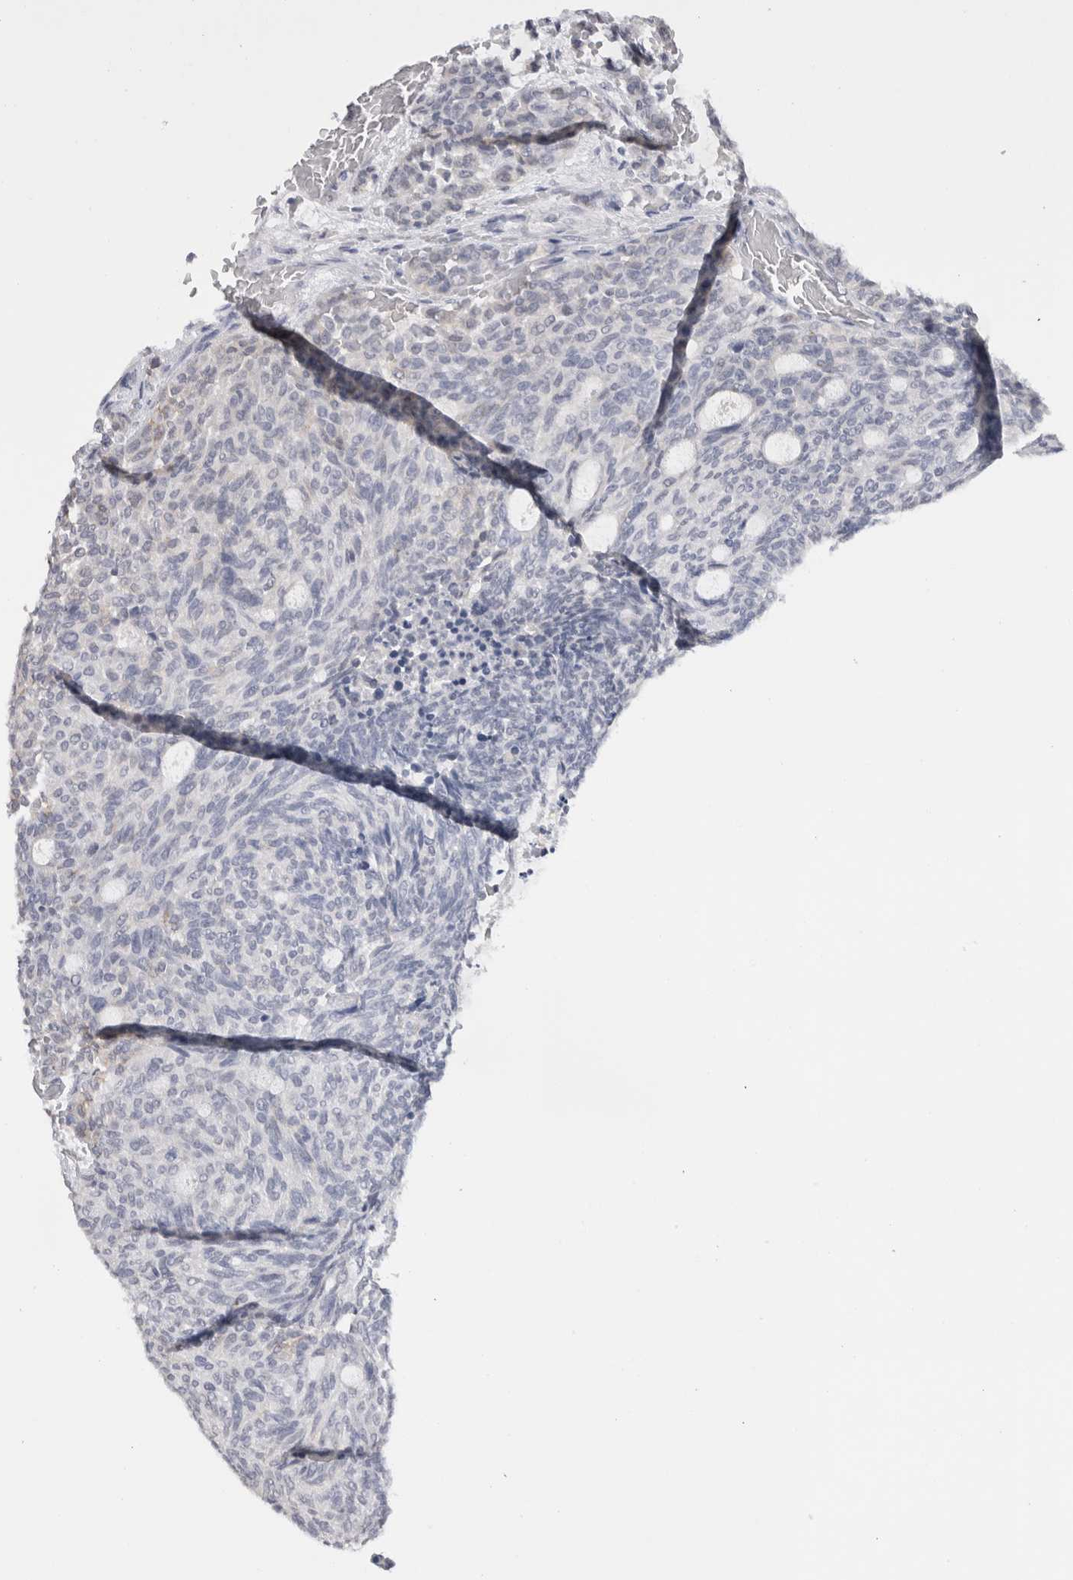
{"staining": {"intensity": "negative", "quantity": "none", "location": "none"}, "tissue": "carcinoid", "cell_type": "Tumor cells", "image_type": "cancer", "snomed": [{"axis": "morphology", "description": "Carcinoid, malignant, NOS"}, {"axis": "topography", "description": "Pancreas"}], "caption": "Tumor cells show no significant protein expression in malignant carcinoid. The staining is performed using DAB brown chromogen with nuclei counter-stained in using hematoxylin.", "gene": "CADM3", "patient": {"sex": "female", "age": 54}}